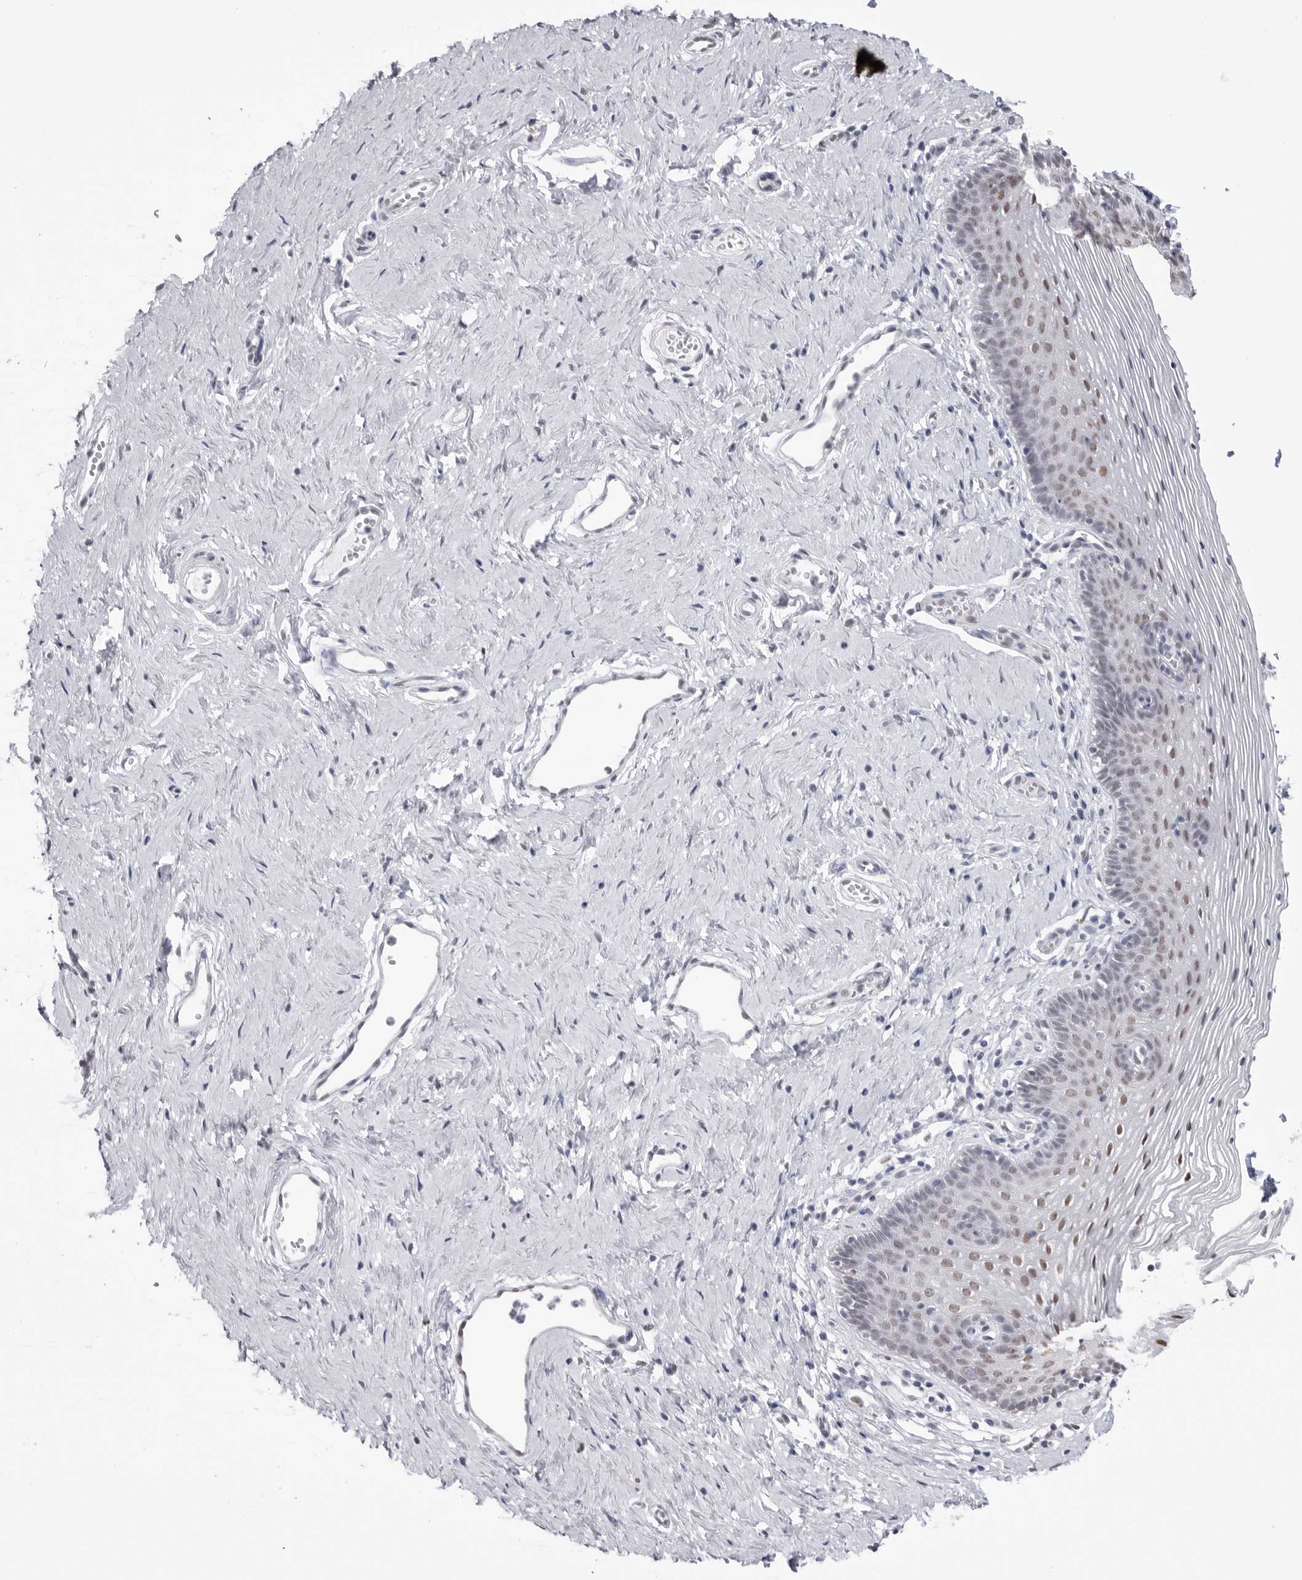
{"staining": {"intensity": "moderate", "quantity": "<25%", "location": "nuclear"}, "tissue": "vagina", "cell_type": "Squamous epithelial cells", "image_type": "normal", "snomed": [{"axis": "morphology", "description": "Normal tissue, NOS"}, {"axis": "topography", "description": "Vagina"}], "caption": "This image shows immunohistochemistry (IHC) staining of benign human vagina, with low moderate nuclear positivity in approximately <25% of squamous epithelial cells.", "gene": "BCLAF3", "patient": {"sex": "female", "age": 32}}